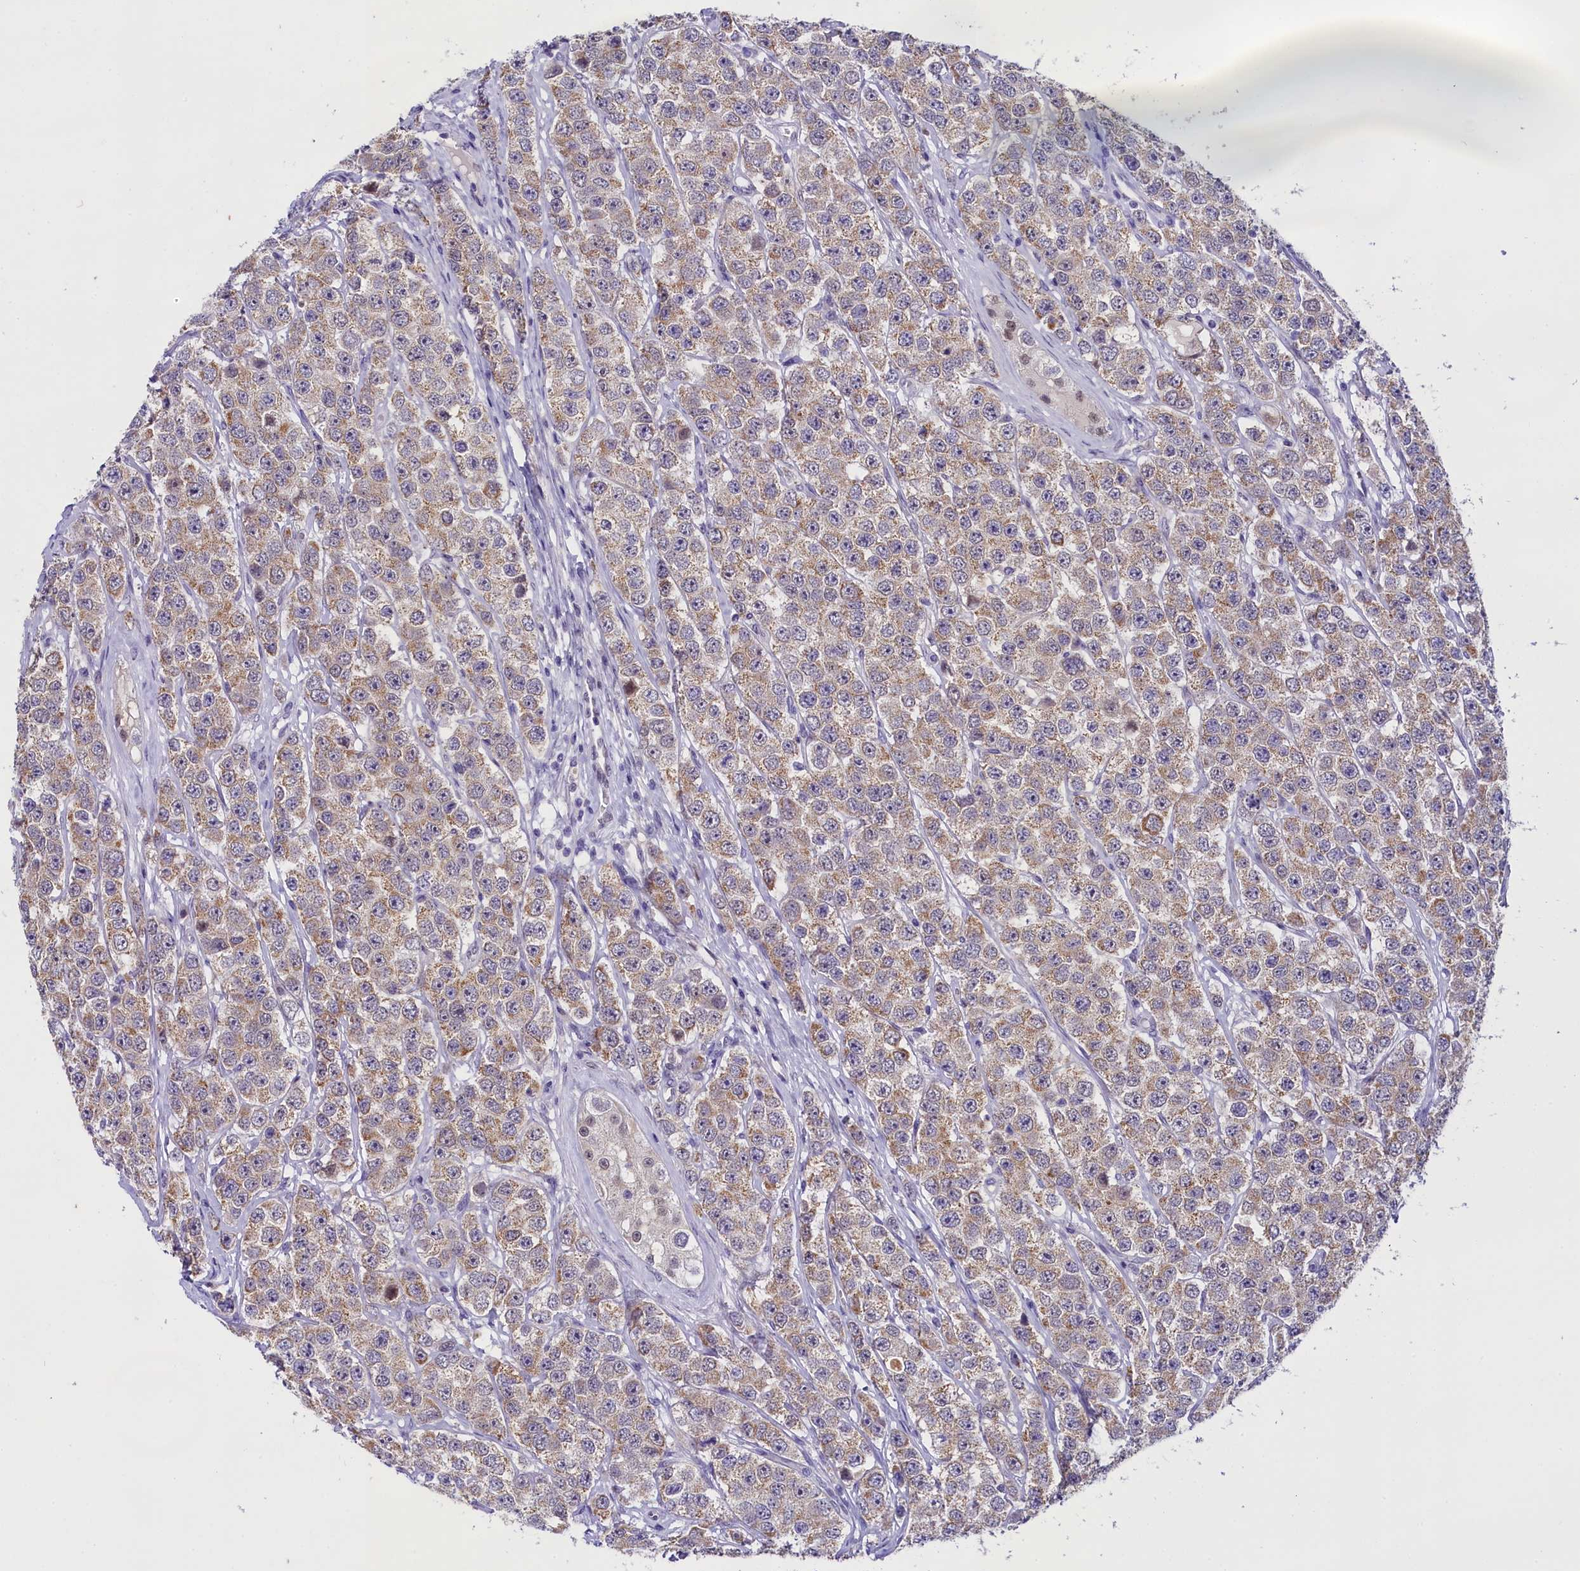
{"staining": {"intensity": "weak", "quantity": ">75%", "location": "cytoplasmic/membranous"}, "tissue": "testis cancer", "cell_type": "Tumor cells", "image_type": "cancer", "snomed": [{"axis": "morphology", "description": "Seminoma, NOS"}, {"axis": "topography", "description": "Testis"}], "caption": "This image shows immunohistochemistry (IHC) staining of seminoma (testis), with low weak cytoplasmic/membranous expression in approximately >75% of tumor cells.", "gene": "OSGEP", "patient": {"sex": "male", "age": 28}}